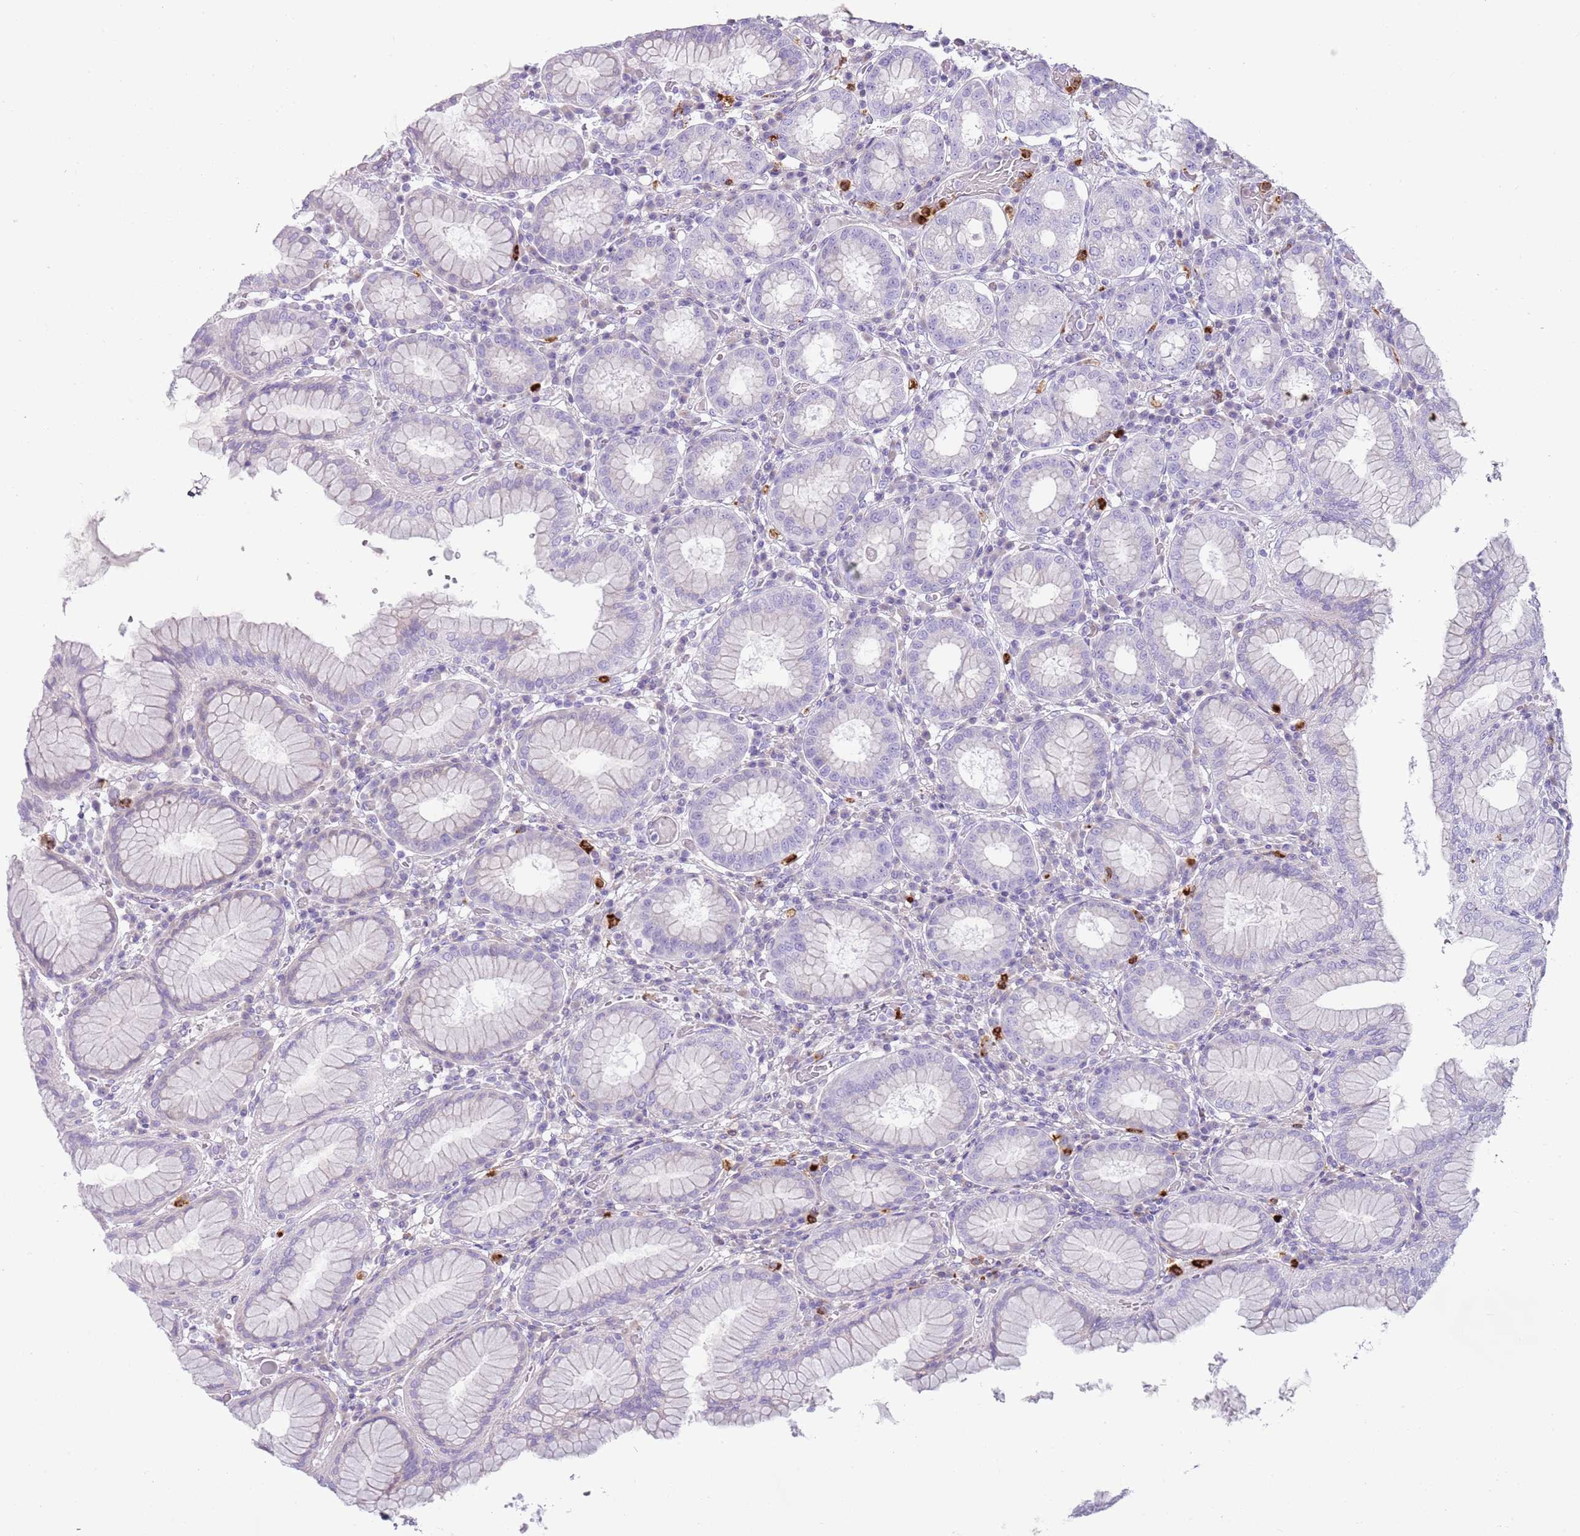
{"staining": {"intensity": "negative", "quantity": "none", "location": "none"}, "tissue": "stomach", "cell_type": "Glandular cells", "image_type": "normal", "snomed": [{"axis": "morphology", "description": "Normal tissue, NOS"}, {"axis": "topography", "description": "Stomach"}, {"axis": "topography", "description": "Stomach, lower"}], "caption": "This is a image of IHC staining of benign stomach, which shows no positivity in glandular cells.", "gene": "CD177", "patient": {"sex": "female", "age": 56}}